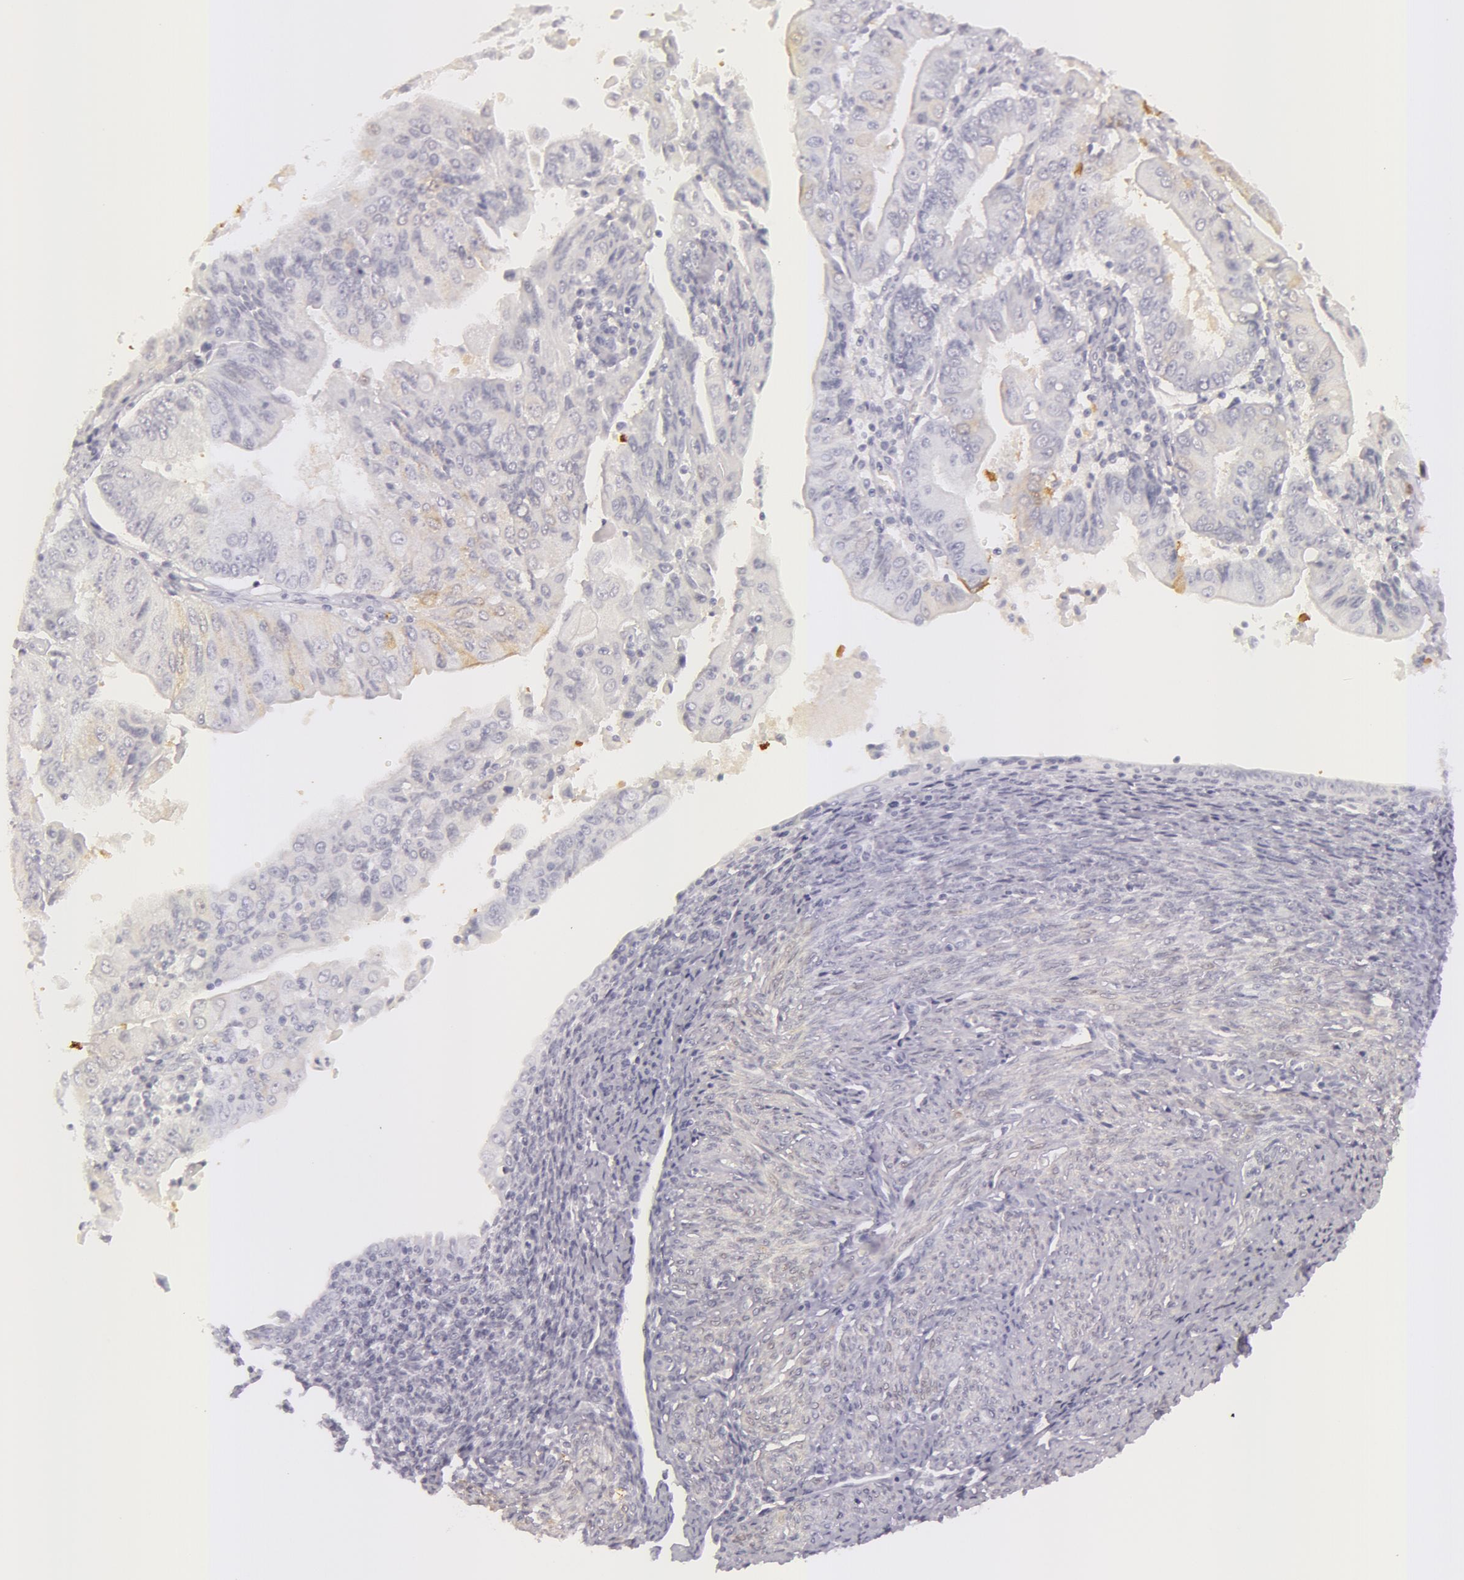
{"staining": {"intensity": "weak", "quantity": "<25%", "location": "cytoplasmic/membranous"}, "tissue": "endometrial cancer", "cell_type": "Tumor cells", "image_type": "cancer", "snomed": [{"axis": "morphology", "description": "Adenocarcinoma, NOS"}, {"axis": "topography", "description": "Endometrium"}], "caption": "An IHC micrograph of adenocarcinoma (endometrial) is shown. There is no staining in tumor cells of adenocarcinoma (endometrial).", "gene": "CKB", "patient": {"sex": "female", "age": 75}}